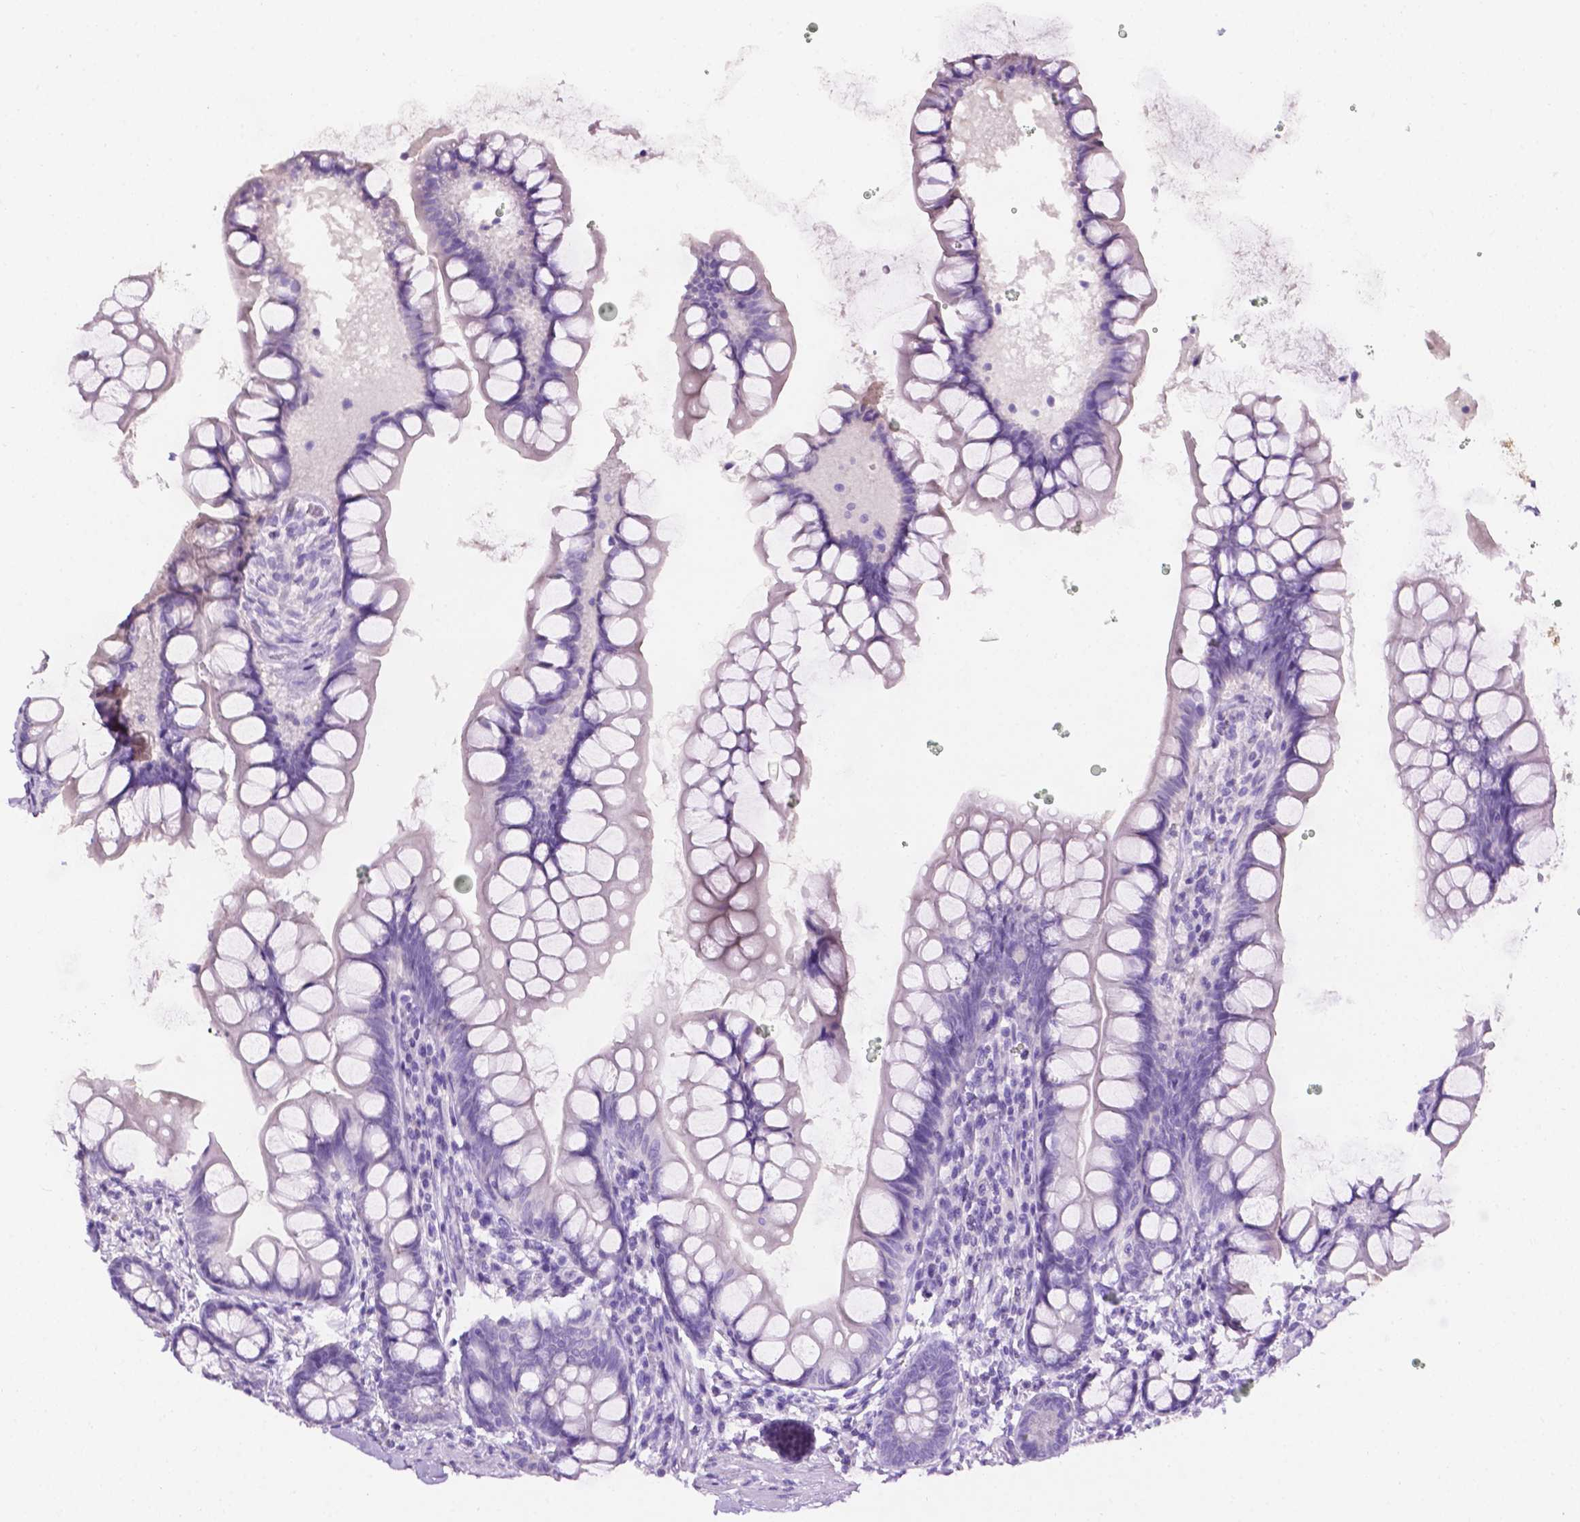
{"staining": {"intensity": "negative", "quantity": "none", "location": "none"}, "tissue": "small intestine", "cell_type": "Glandular cells", "image_type": "normal", "snomed": [{"axis": "morphology", "description": "Normal tissue, NOS"}, {"axis": "topography", "description": "Small intestine"}], "caption": "A micrograph of small intestine stained for a protein reveals no brown staining in glandular cells.", "gene": "TACSTD2", "patient": {"sex": "male", "age": 70}}